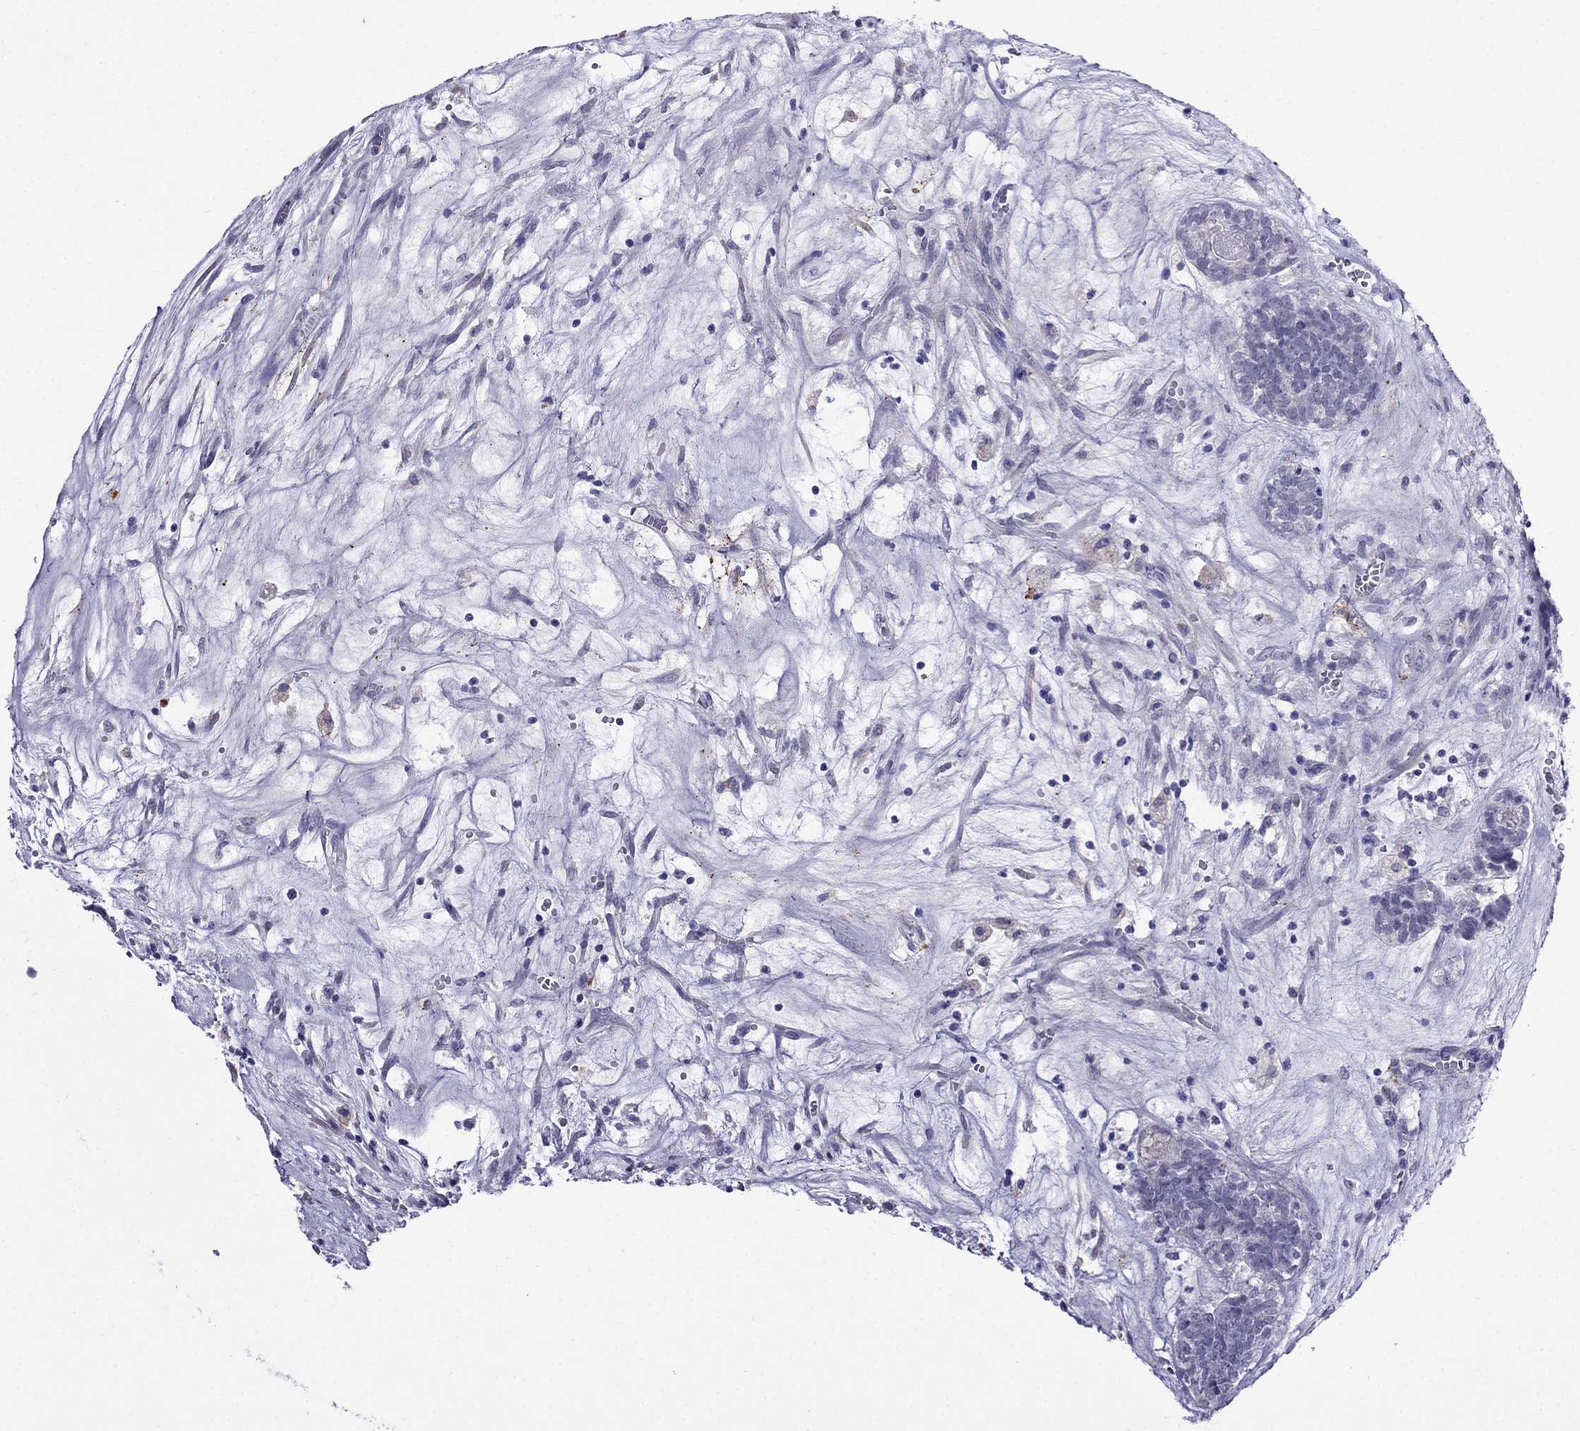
{"staining": {"intensity": "negative", "quantity": "none", "location": "none"}, "tissue": "head and neck cancer", "cell_type": "Tumor cells", "image_type": "cancer", "snomed": [{"axis": "morphology", "description": "Adenocarcinoma, NOS"}, {"axis": "topography", "description": "Head-Neck"}], "caption": "Head and neck cancer stained for a protein using immunohistochemistry shows no staining tumor cells.", "gene": "MGP", "patient": {"sex": "female", "age": 81}}